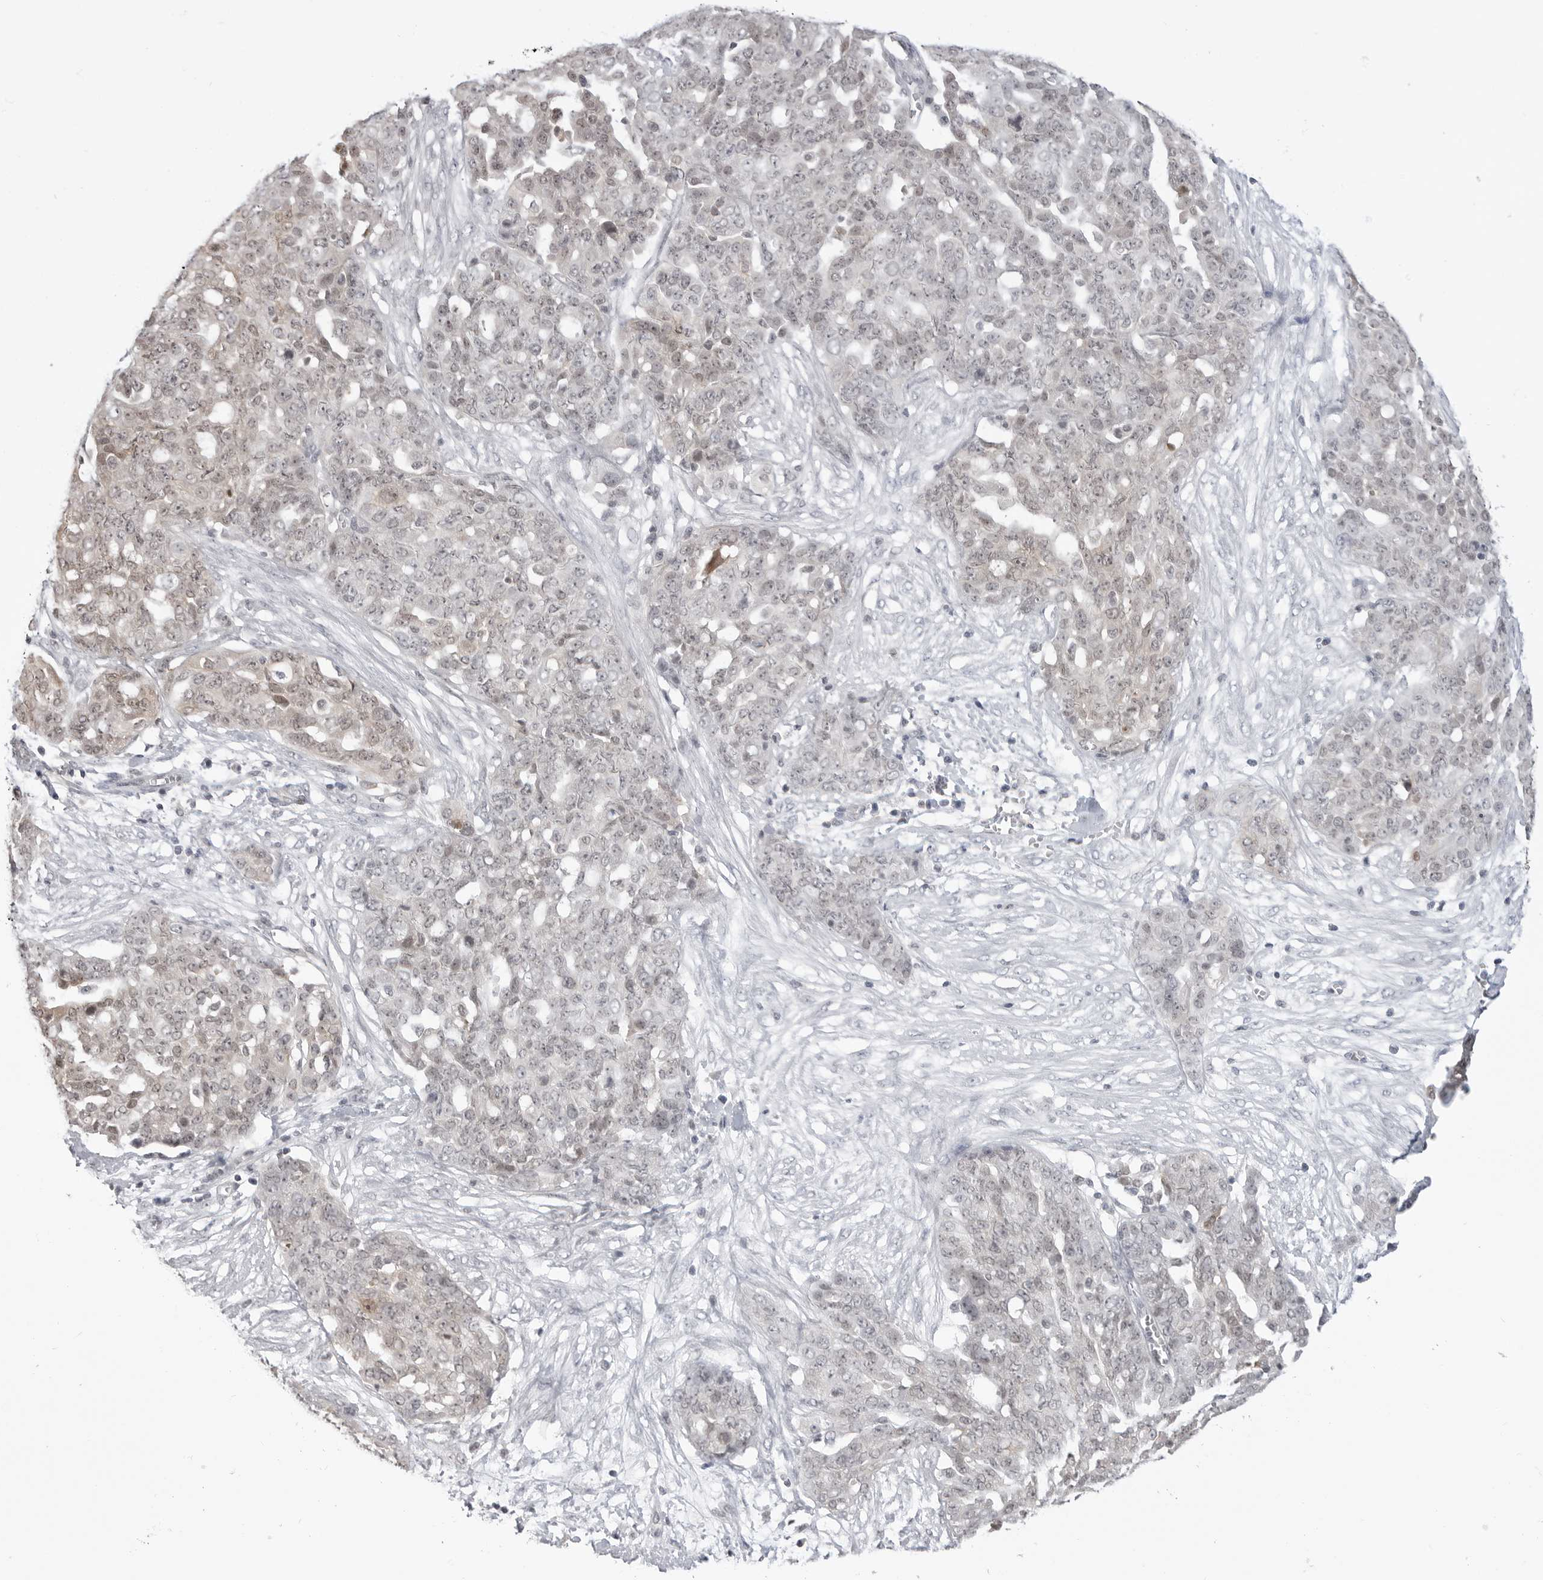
{"staining": {"intensity": "weak", "quantity": "25%-75%", "location": "cytoplasmic/membranous,nuclear"}, "tissue": "ovarian cancer", "cell_type": "Tumor cells", "image_type": "cancer", "snomed": [{"axis": "morphology", "description": "Cystadenocarcinoma, serous, NOS"}, {"axis": "topography", "description": "Soft tissue"}, {"axis": "topography", "description": "Ovary"}], "caption": "DAB immunohistochemical staining of serous cystadenocarcinoma (ovarian) displays weak cytoplasmic/membranous and nuclear protein expression in approximately 25%-75% of tumor cells.", "gene": "YWHAG", "patient": {"sex": "female", "age": 57}}